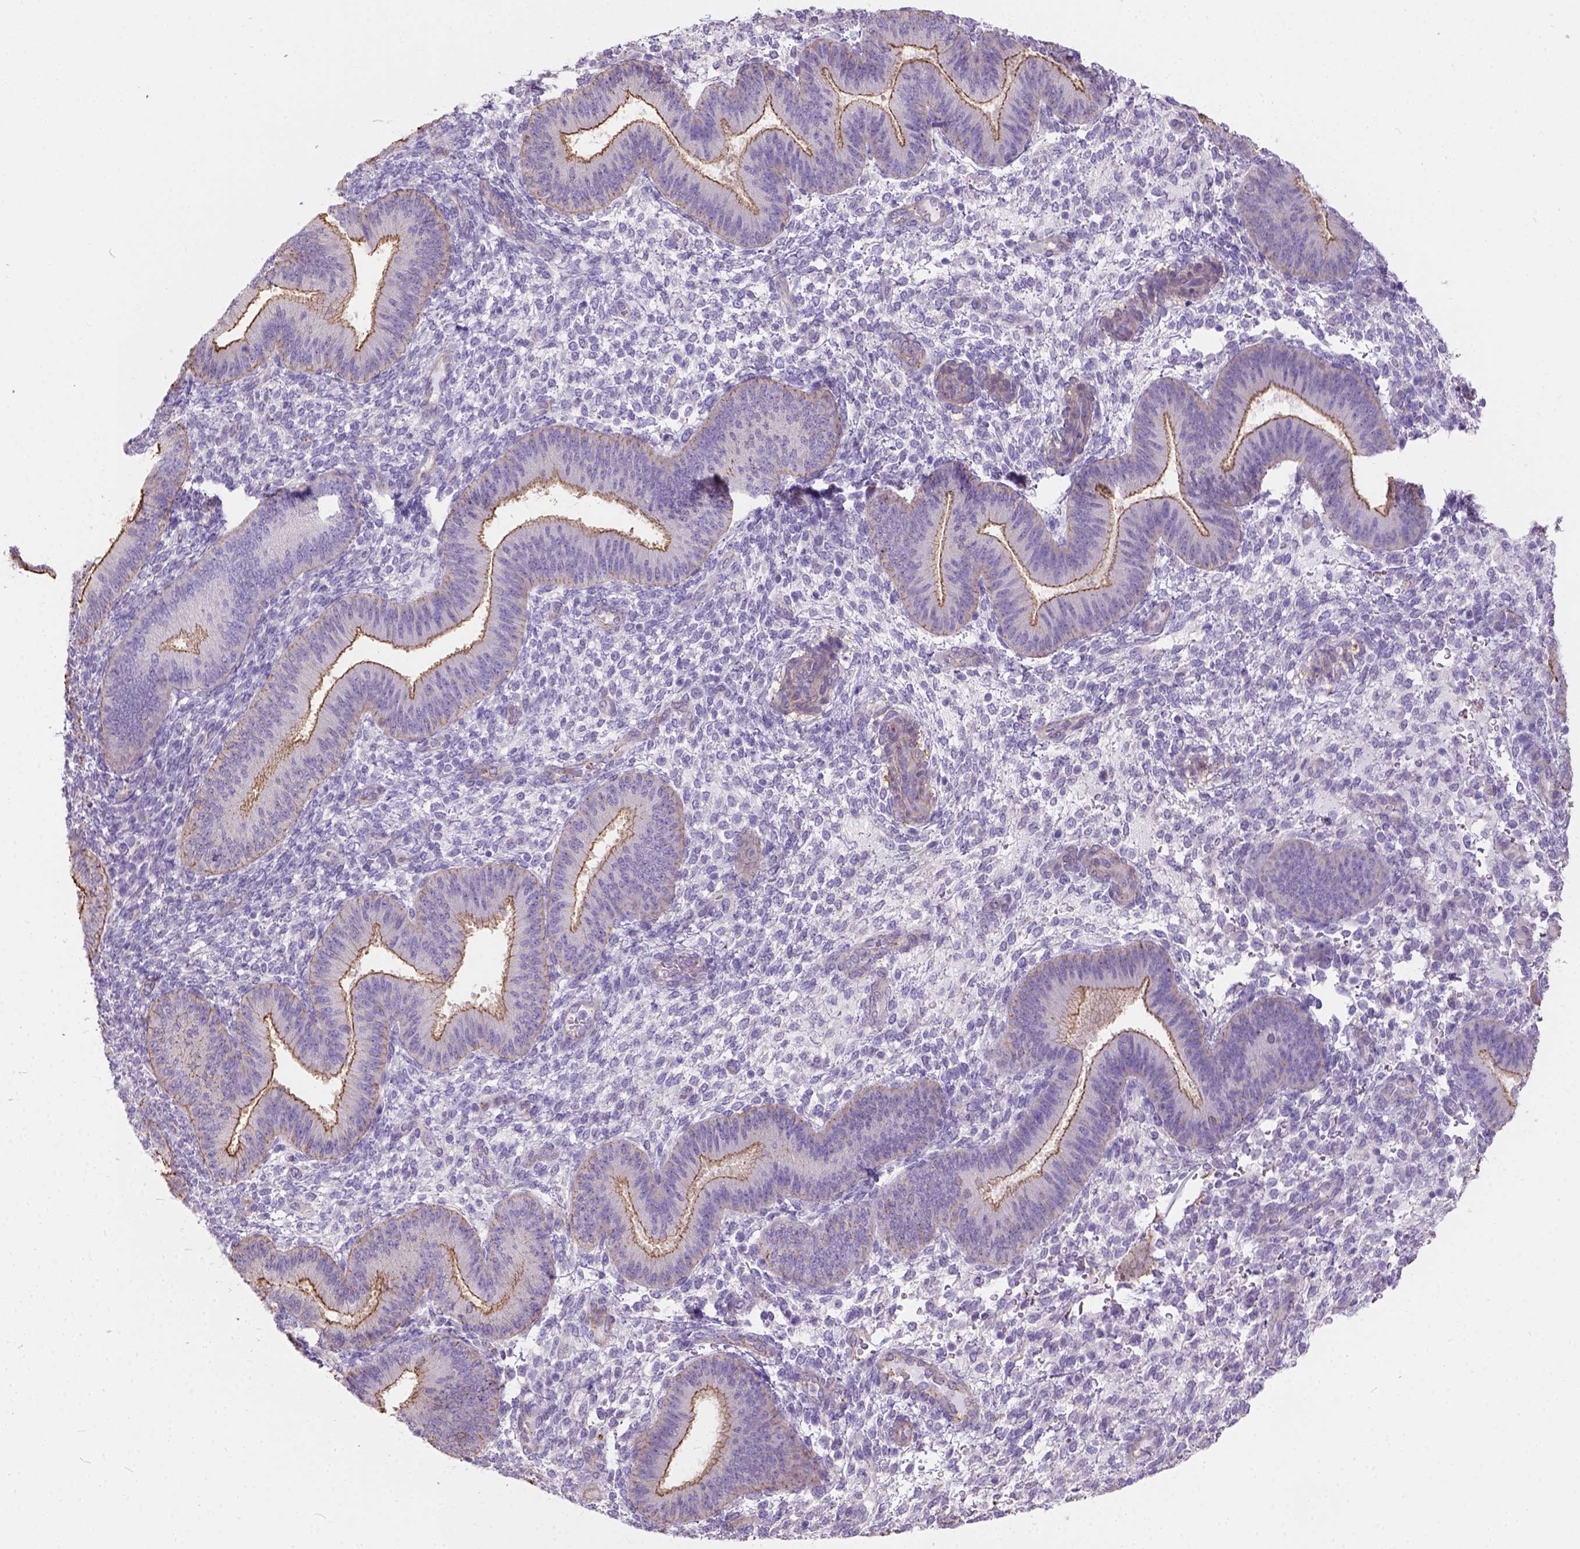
{"staining": {"intensity": "negative", "quantity": "none", "location": "none"}, "tissue": "endometrium", "cell_type": "Cells in endometrial stroma", "image_type": "normal", "snomed": [{"axis": "morphology", "description": "Normal tissue, NOS"}, {"axis": "topography", "description": "Endometrium"}], "caption": "Image shows no protein staining in cells in endometrial stroma of unremarkable endometrium.", "gene": "PHF7", "patient": {"sex": "female", "age": 39}}